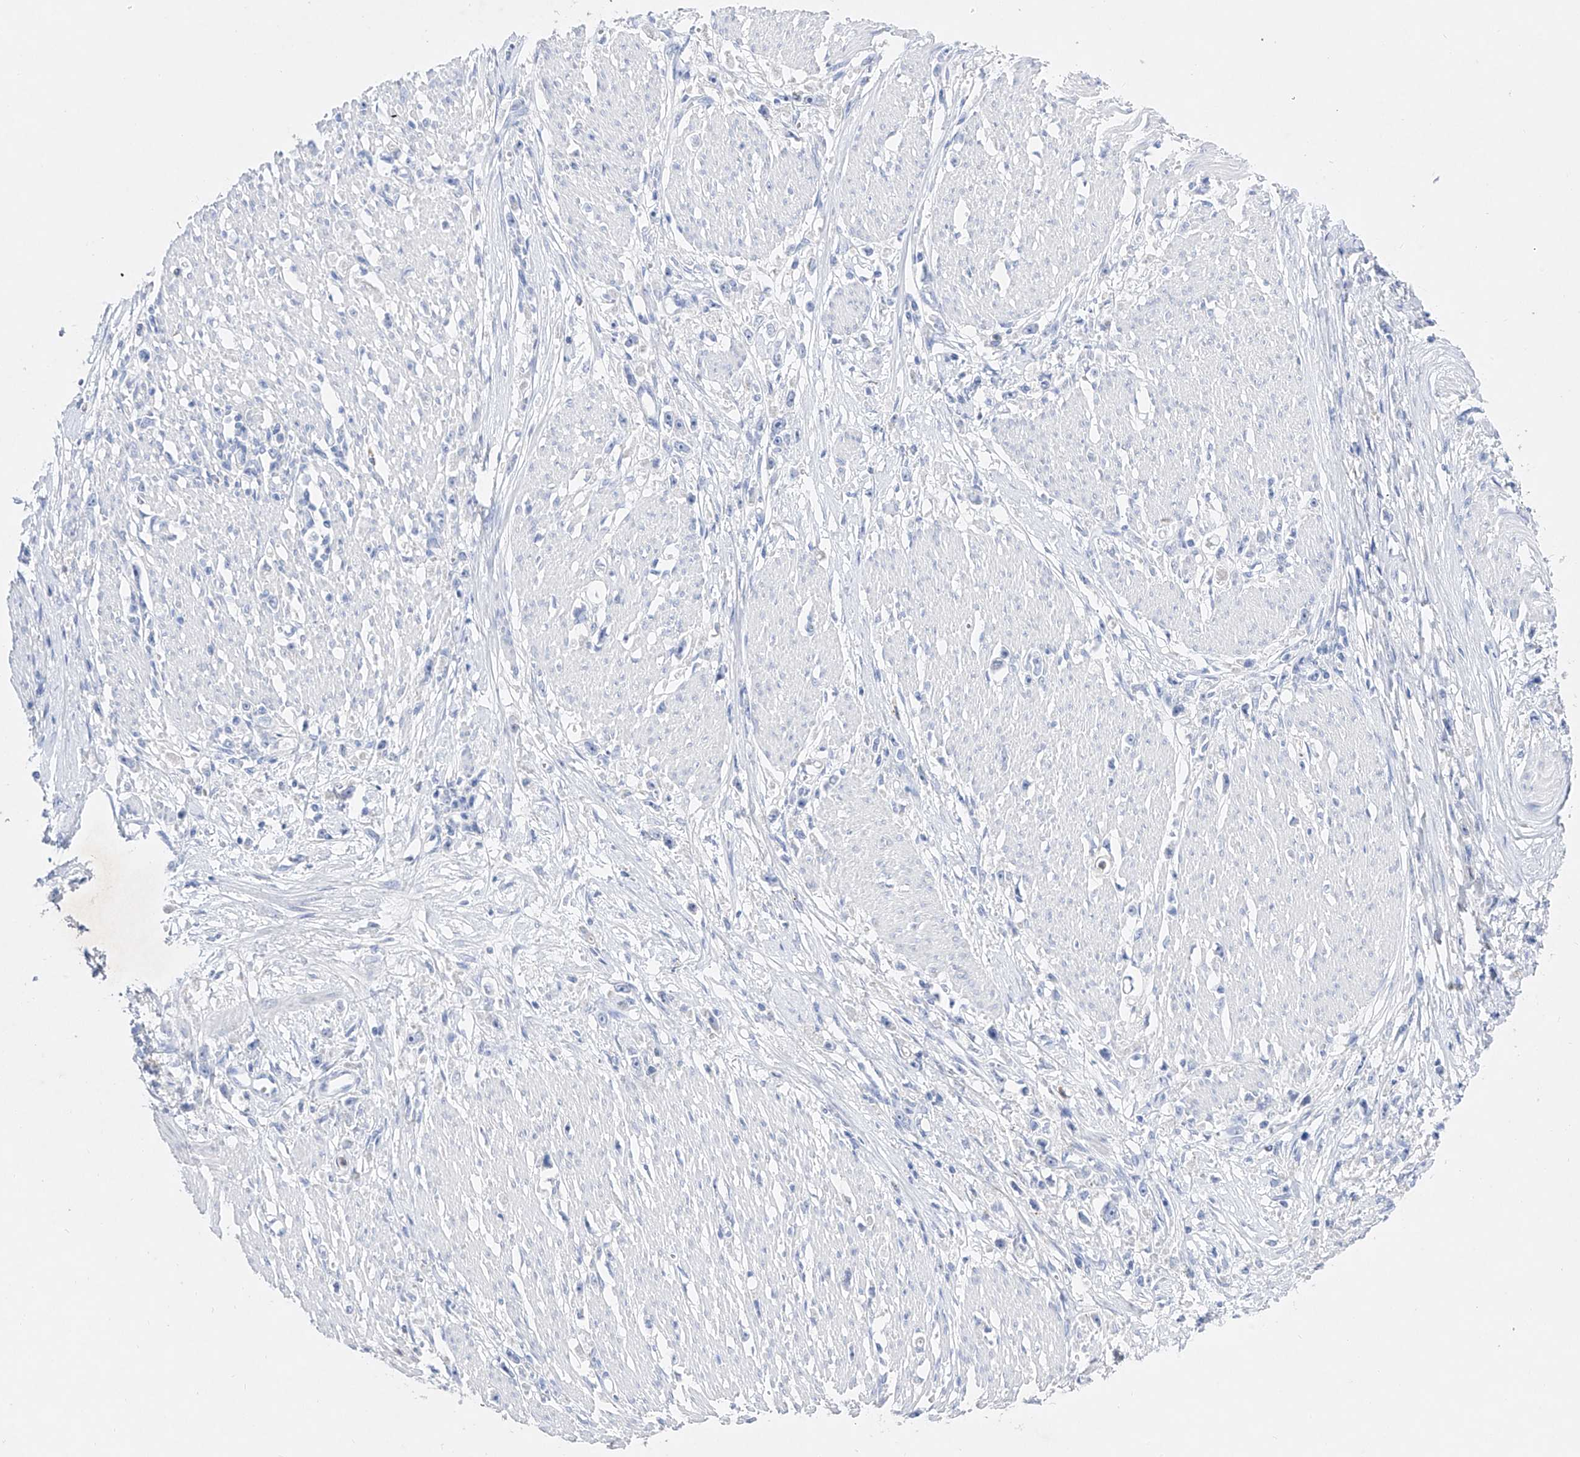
{"staining": {"intensity": "negative", "quantity": "none", "location": "none"}, "tissue": "stomach cancer", "cell_type": "Tumor cells", "image_type": "cancer", "snomed": [{"axis": "morphology", "description": "Adenocarcinoma, NOS"}, {"axis": "topography", "description": "Stomach"}], "caption": "This is an IHC image of human stomach cancer (adenocarcinoma). There is no positivity in tumor cells.", "gene": "TM7SF2", "patient": {"sex": "female", "age": 59}}